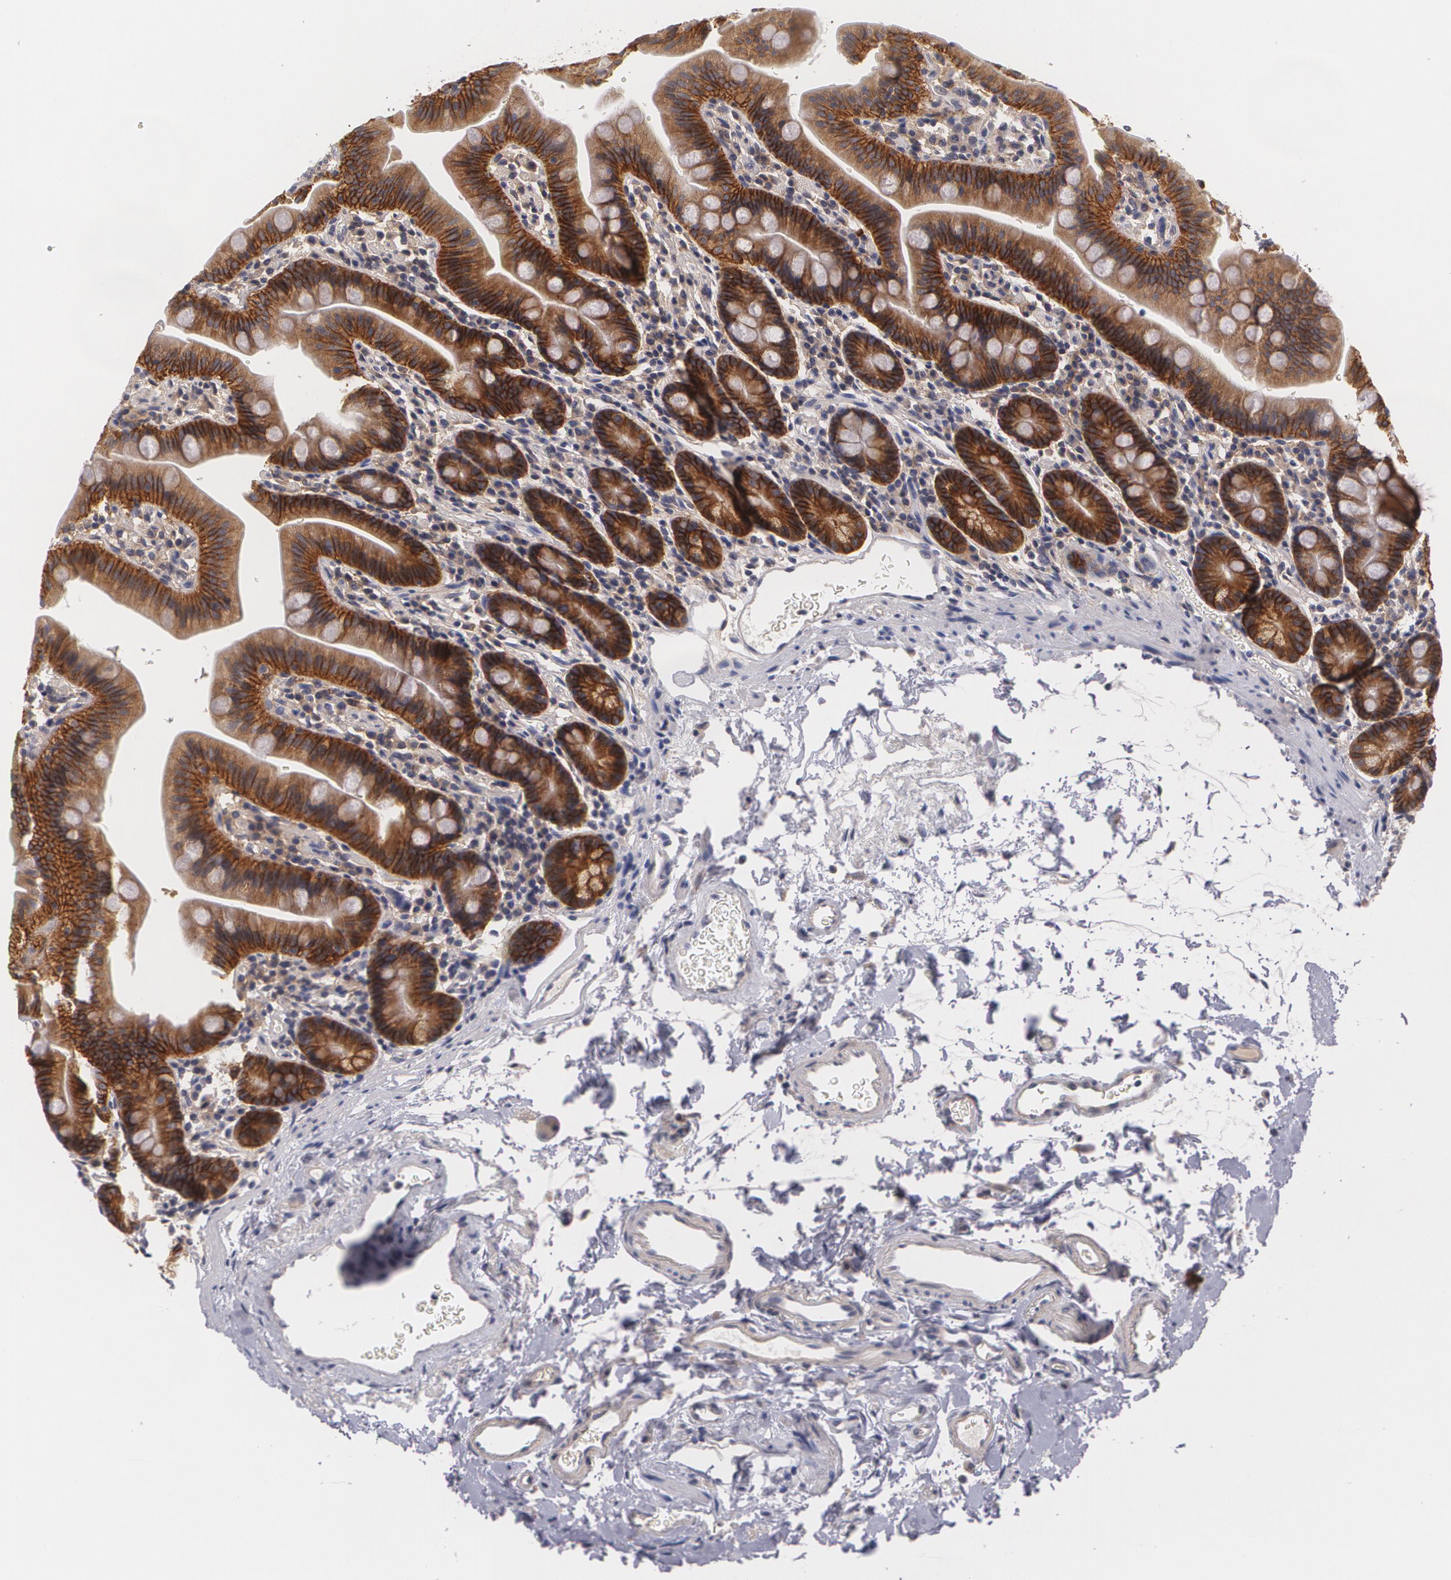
{"staining": {"intensity": "strong", "quantity": ">75%", "location": "cytoplasmic/membranous"}, "tissue": "small intestine", "cell_type": "Glandular cells", "image_type": "normal", "snomed": [{"axis": "morphology", "description": "Normal tissue, NOS"}, {"axis": "topography", "description": "Small intestine"}], "caption": "Protein expression by immunohistochemistry shows strong cytoplasmic/membranous staining in approximately >75% of glandular cells in normal small intestine. (DAB = brown stain, brightfield microscopy at high magnification).", "gene": "CASK", "patient": {"sex": "male", "age": 79}}